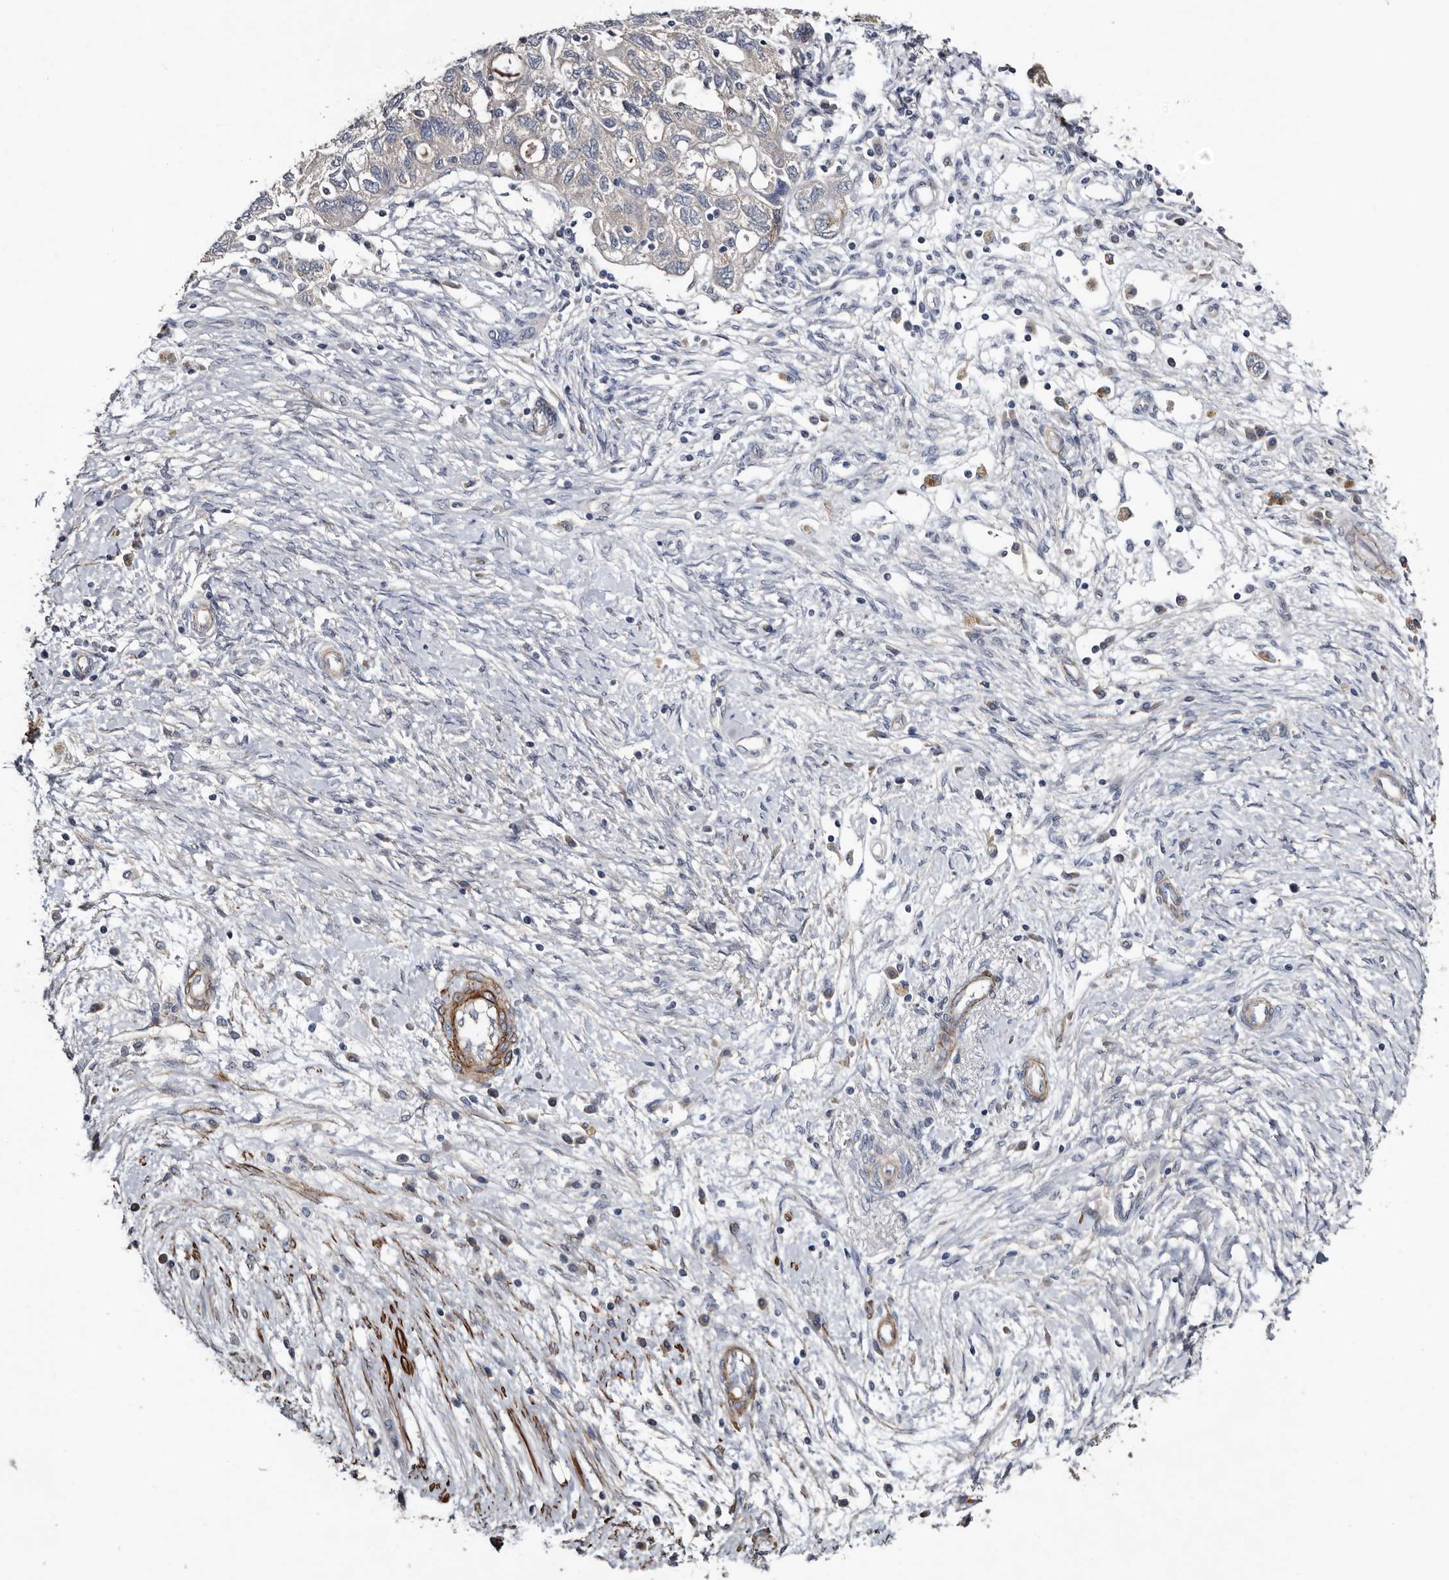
{"staining": {"intensity": "weak", "quantity": "<25%", "location": "cytoplasmic/membranous"}, "tissue": "ovarian cancer", "cell_type": "Tumor cells", "image_type": "cancer", "snomed": [{"axis": "morphology", "description": "Carcinoma, NOS"}, {"axis": "morphology", "description": "Cystadenocarcinoma, serous, NOS"}, {"axis": "topography", "description": "Ovary"}], "caption": "Ovarian cancer (serous cystadenocarcinoma) was stained to show a protein in brown. There is no significant expression in tumor cells.", "gene": "IARS1", "patient": {"sex": "female", "age": 69}}